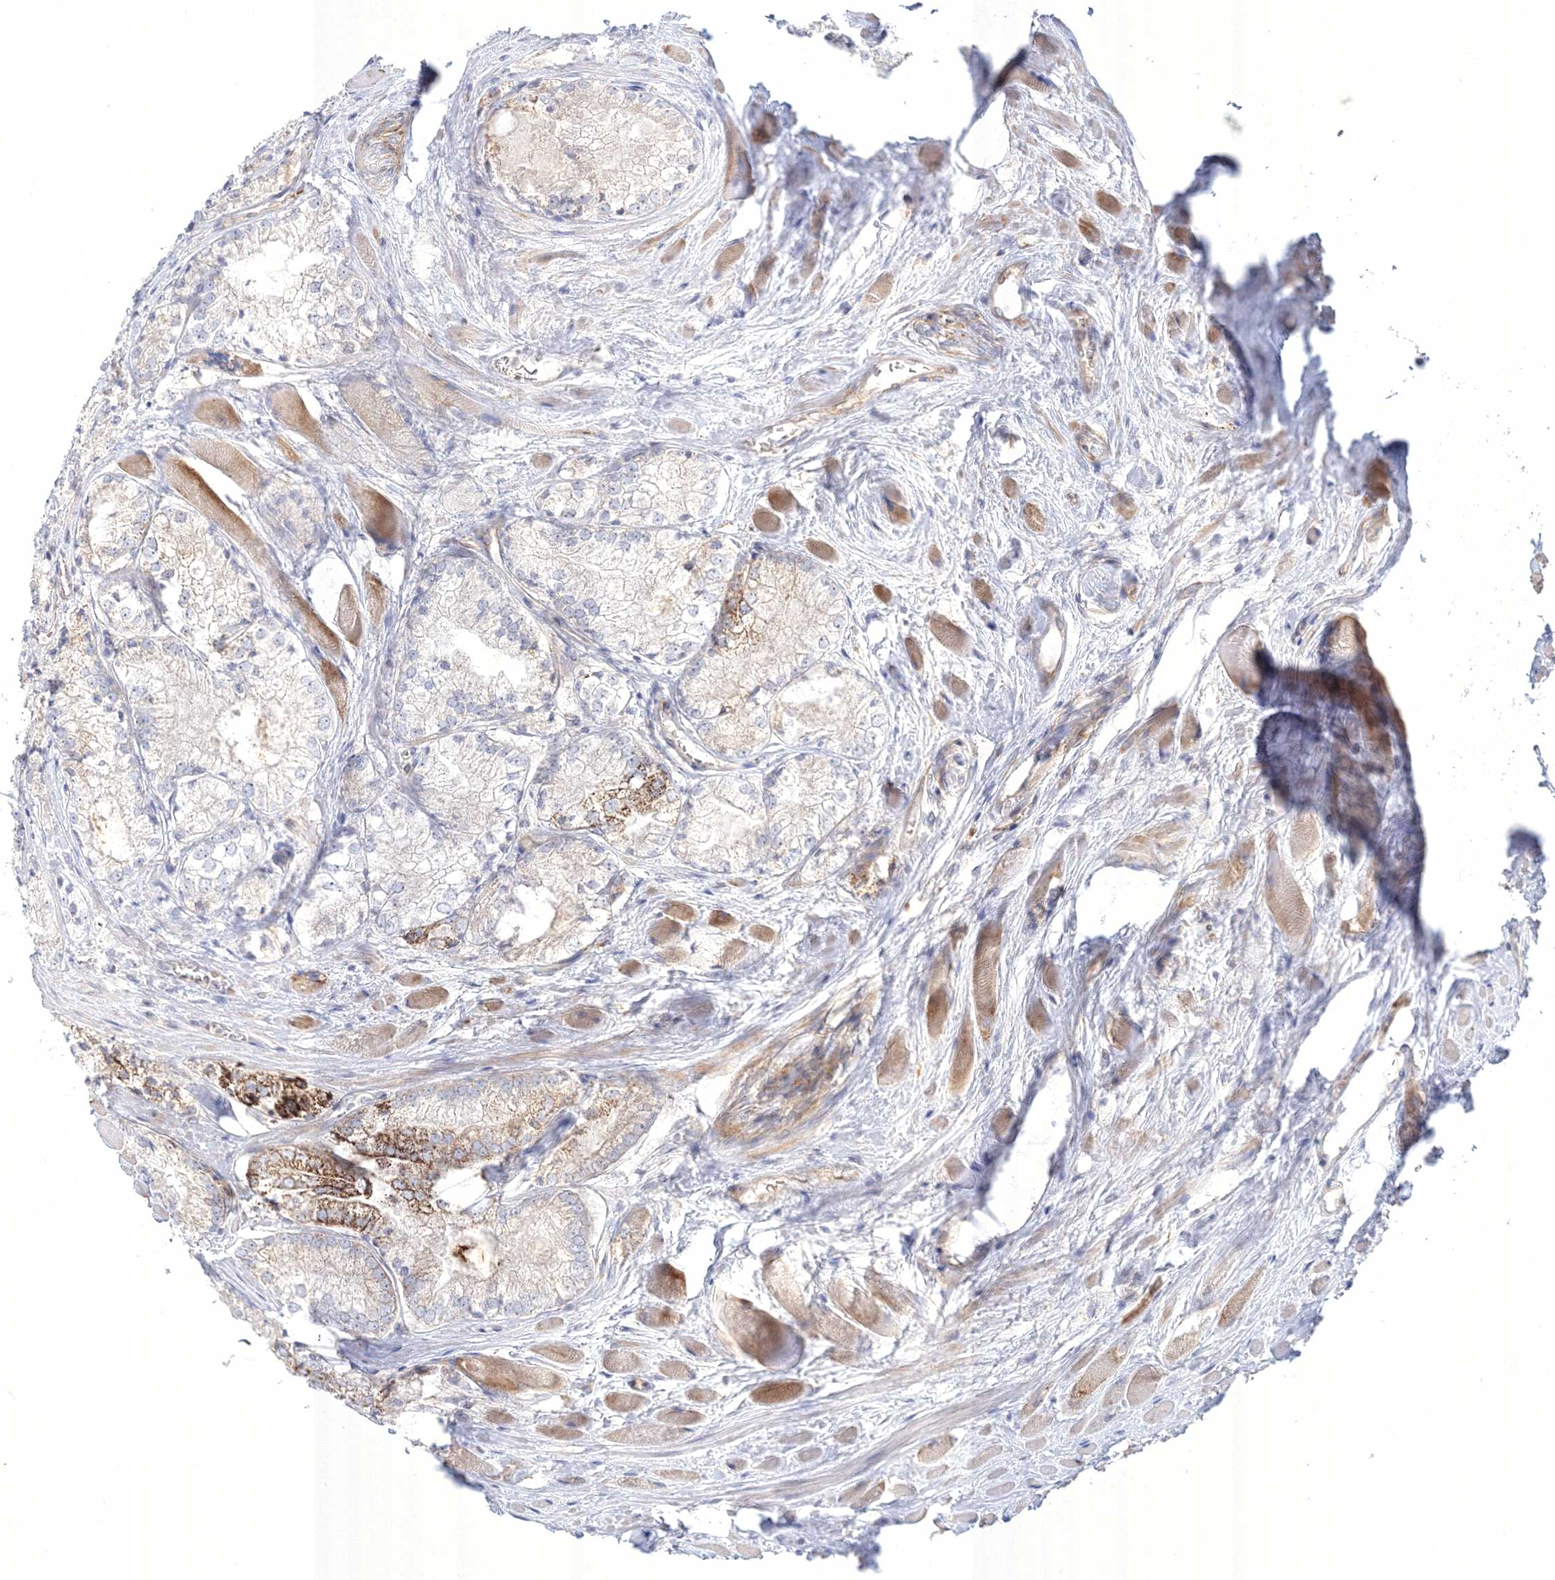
{"staining": {"intensity": "negative", "quantity": "none", "location": "none"}, "tissue": "prostate cancer", "cell_type": "Tumor cells", "image_type": "cancer", "snomed": [{"axis": "morphology", "description": "Adenocarcinoma, Low grade"}, {"axis": "topography", "description": "Prostate"}], "caption": "There is no significant expression in tumor cells of prostate low-grade adenocarcinoma.", "gene": "WDR49", "patient": {"sex": "male", "age": 67}}